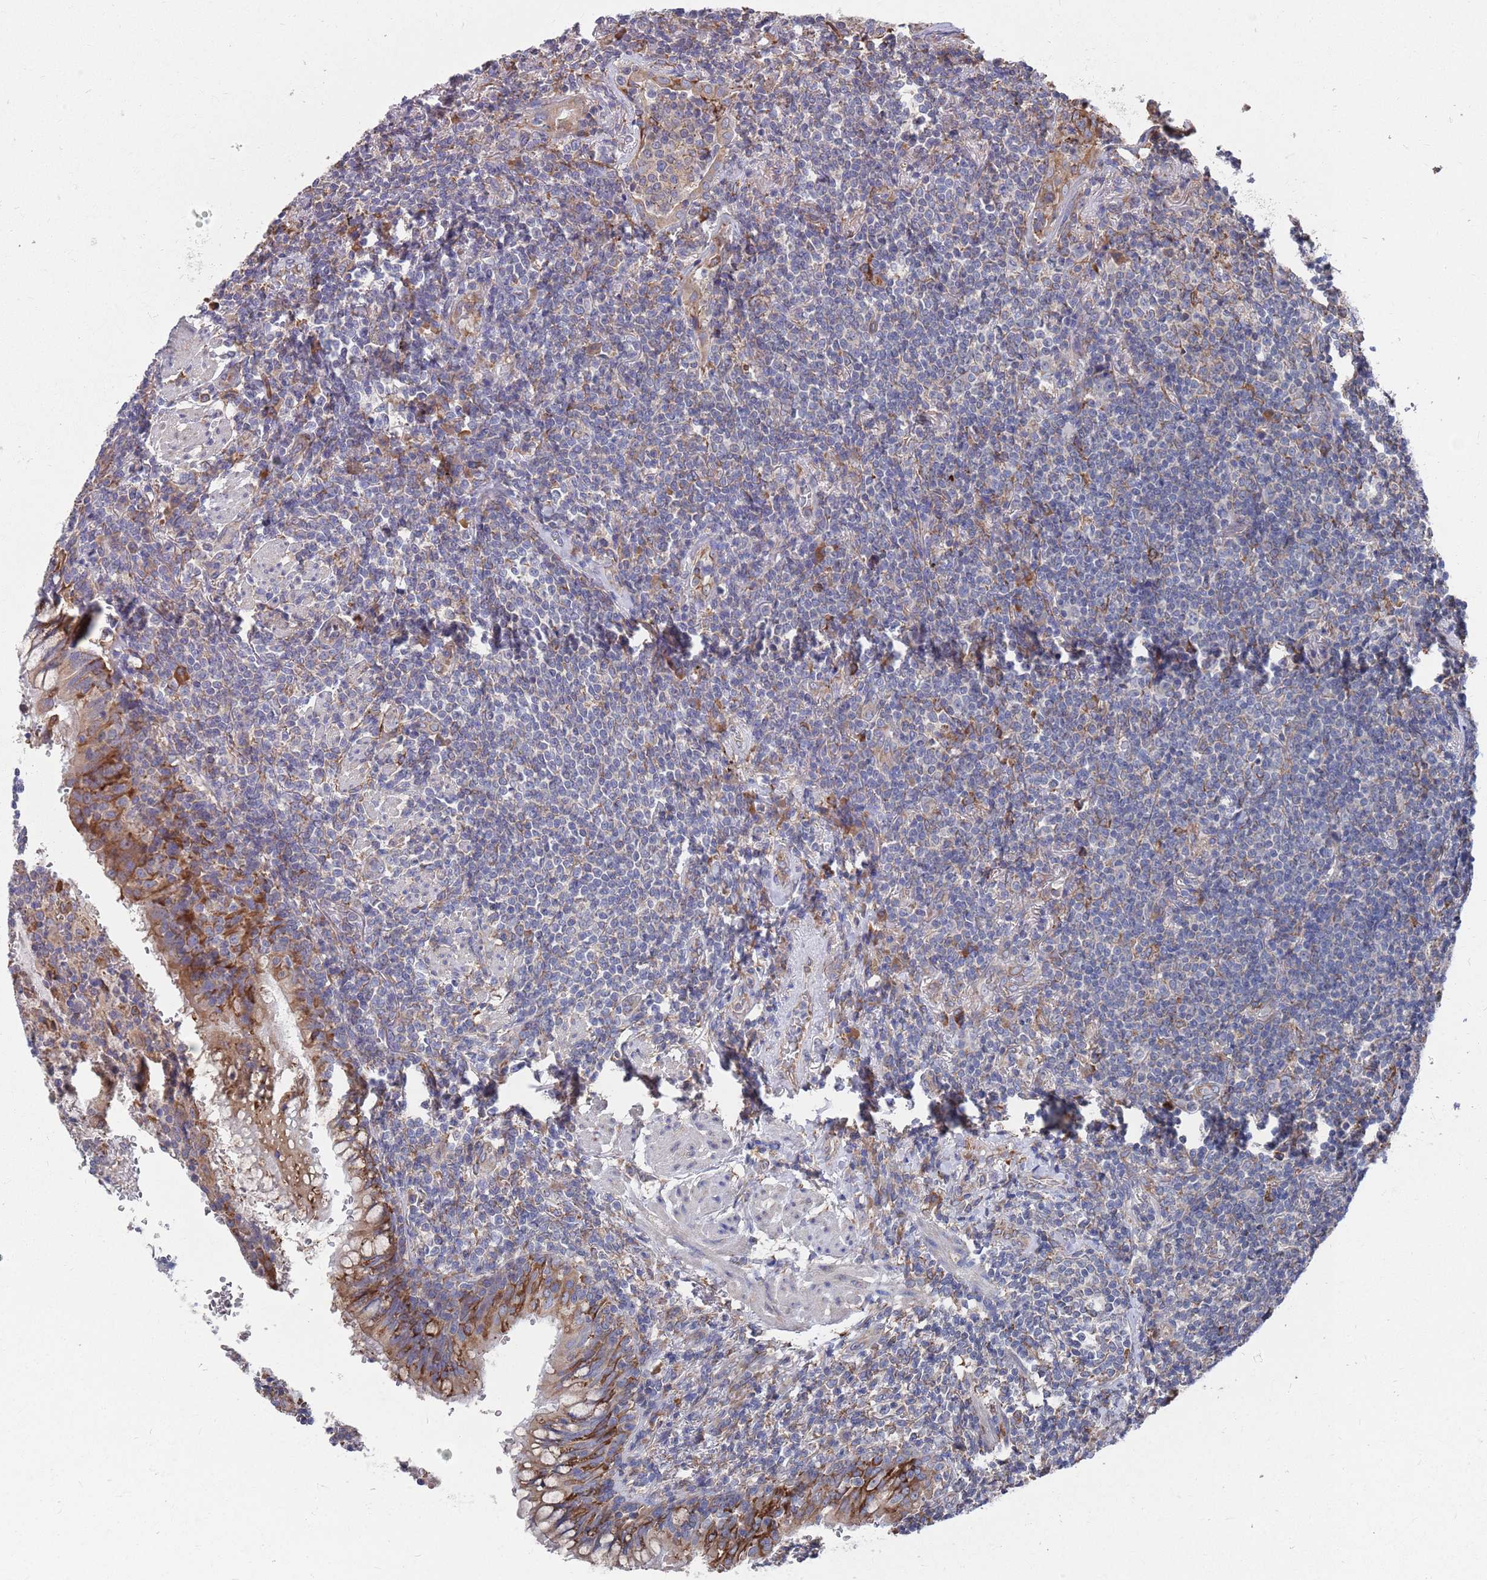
{"staining": {"intensity": "weak", "quantity": "<25%", "location": "cytoplasmic/membranous"}, "tissue": "lymphoma", "cell_type": "Tumor cells", "image_type": "cancer", "snomed": [{"axis": "morphology", "description": "Malignant lymphoma, non-Hodgkin's type, Low grade"}, {"axis": "topography", "description": "Lung"}], "caption": "Immunohistochemistry (IHC) micrograph of neoplastic tissue: human low-grade malignant lymphoma, non-Hodgkin's type stained with DAB (3,3'-diaminobenzidine) displays no significant protein expression in tumor cells.", "gene": "GID8", "patient": {"sex": "female", "age": 71}}